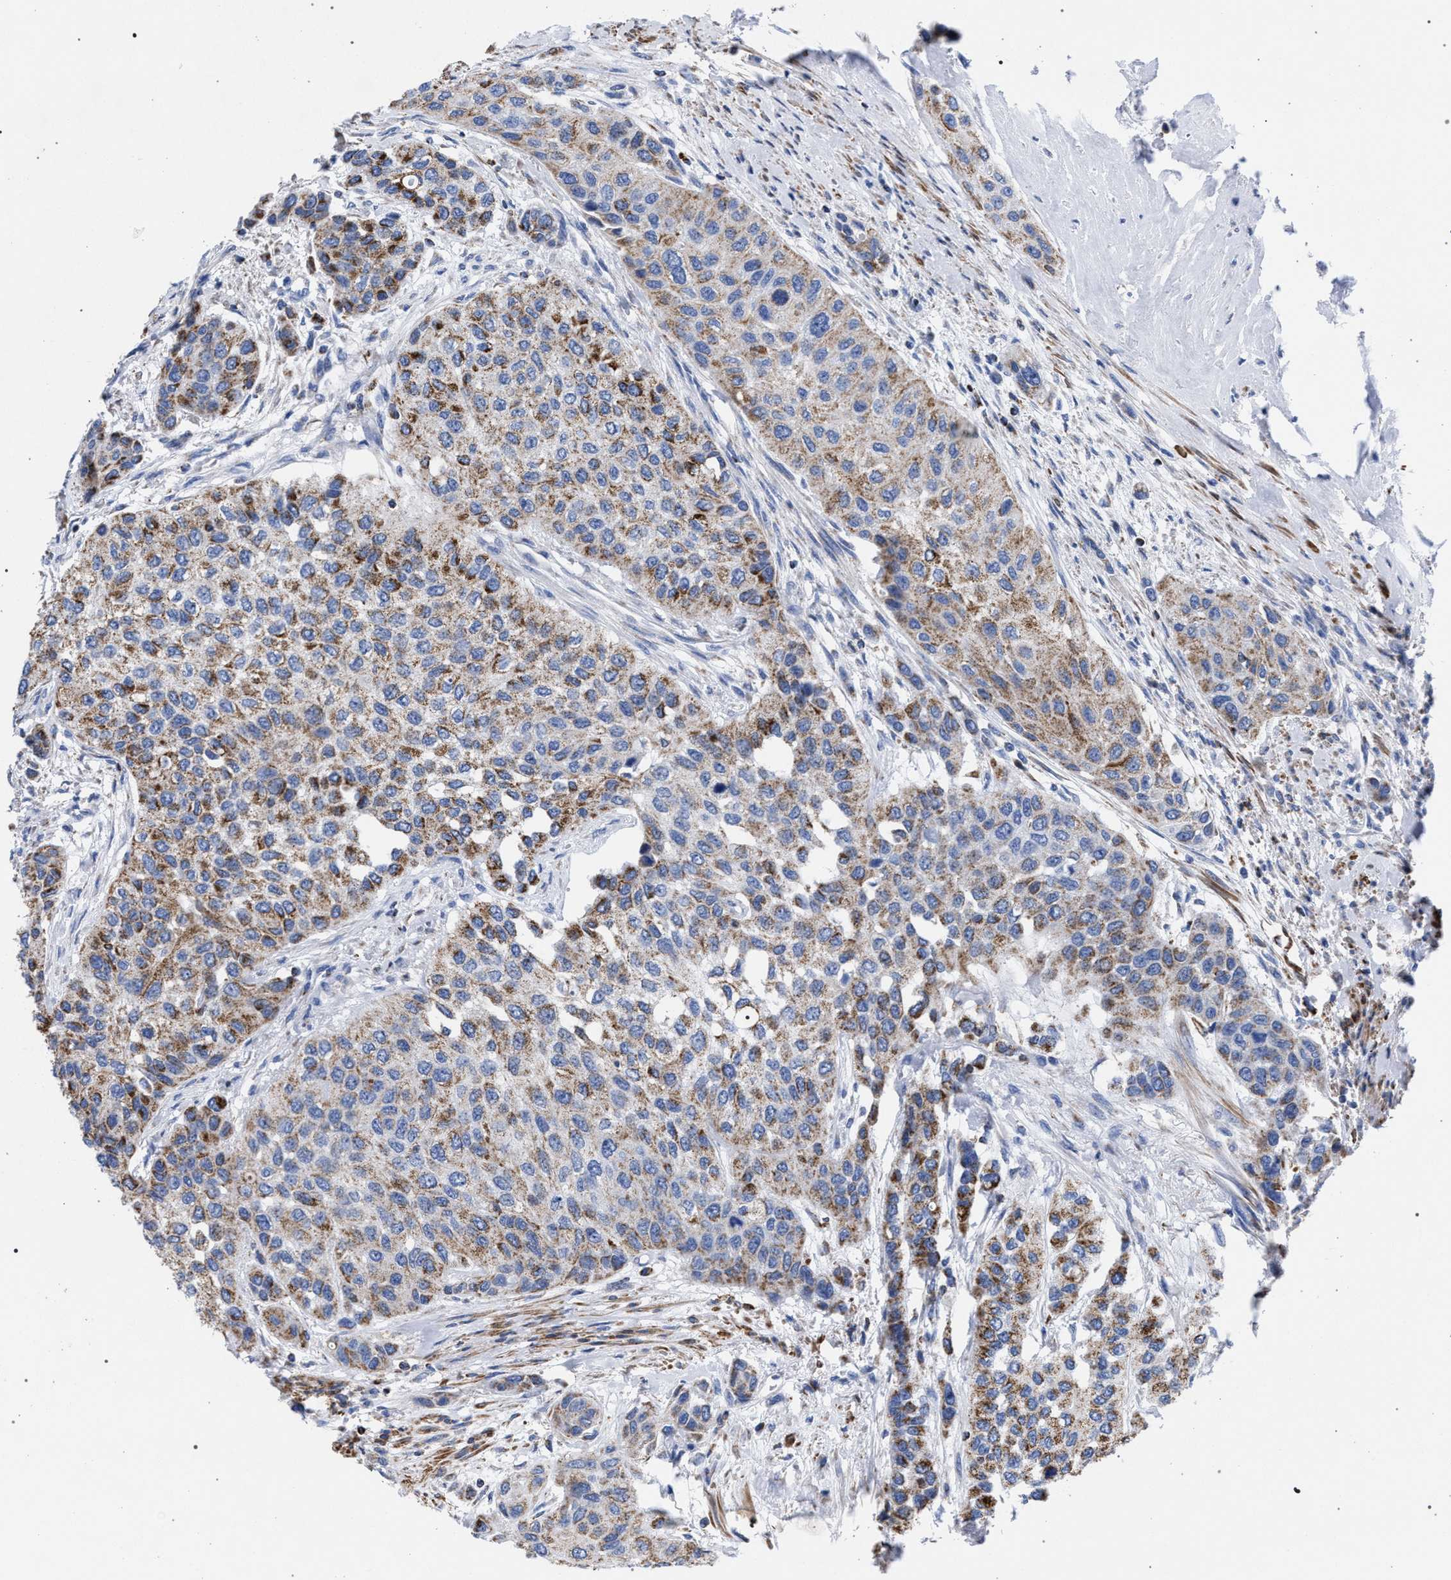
{"staining": {"intensity": "moderate", "quantity": "25%-75%", "location": "cytoplasmic/membranous"}, "tissue": "urothelial cancer", "cell_type": "Tumor cells", "image_type": "cancer", "snomed": [{"axis": "morphology", "description": "Urothelial carcinoma, High grade"}, {"axis": "topography", "description": "Urinary bladder"}], "caption": "This histopathology image displays immunohistochemistry staining of urothelial cancer, with medium moderate cytoplasmic/membranous positivity in about 25%-75% of tumor cells.", "gene": "ACADS", "patient": {"sex": "female", "age": 56}}